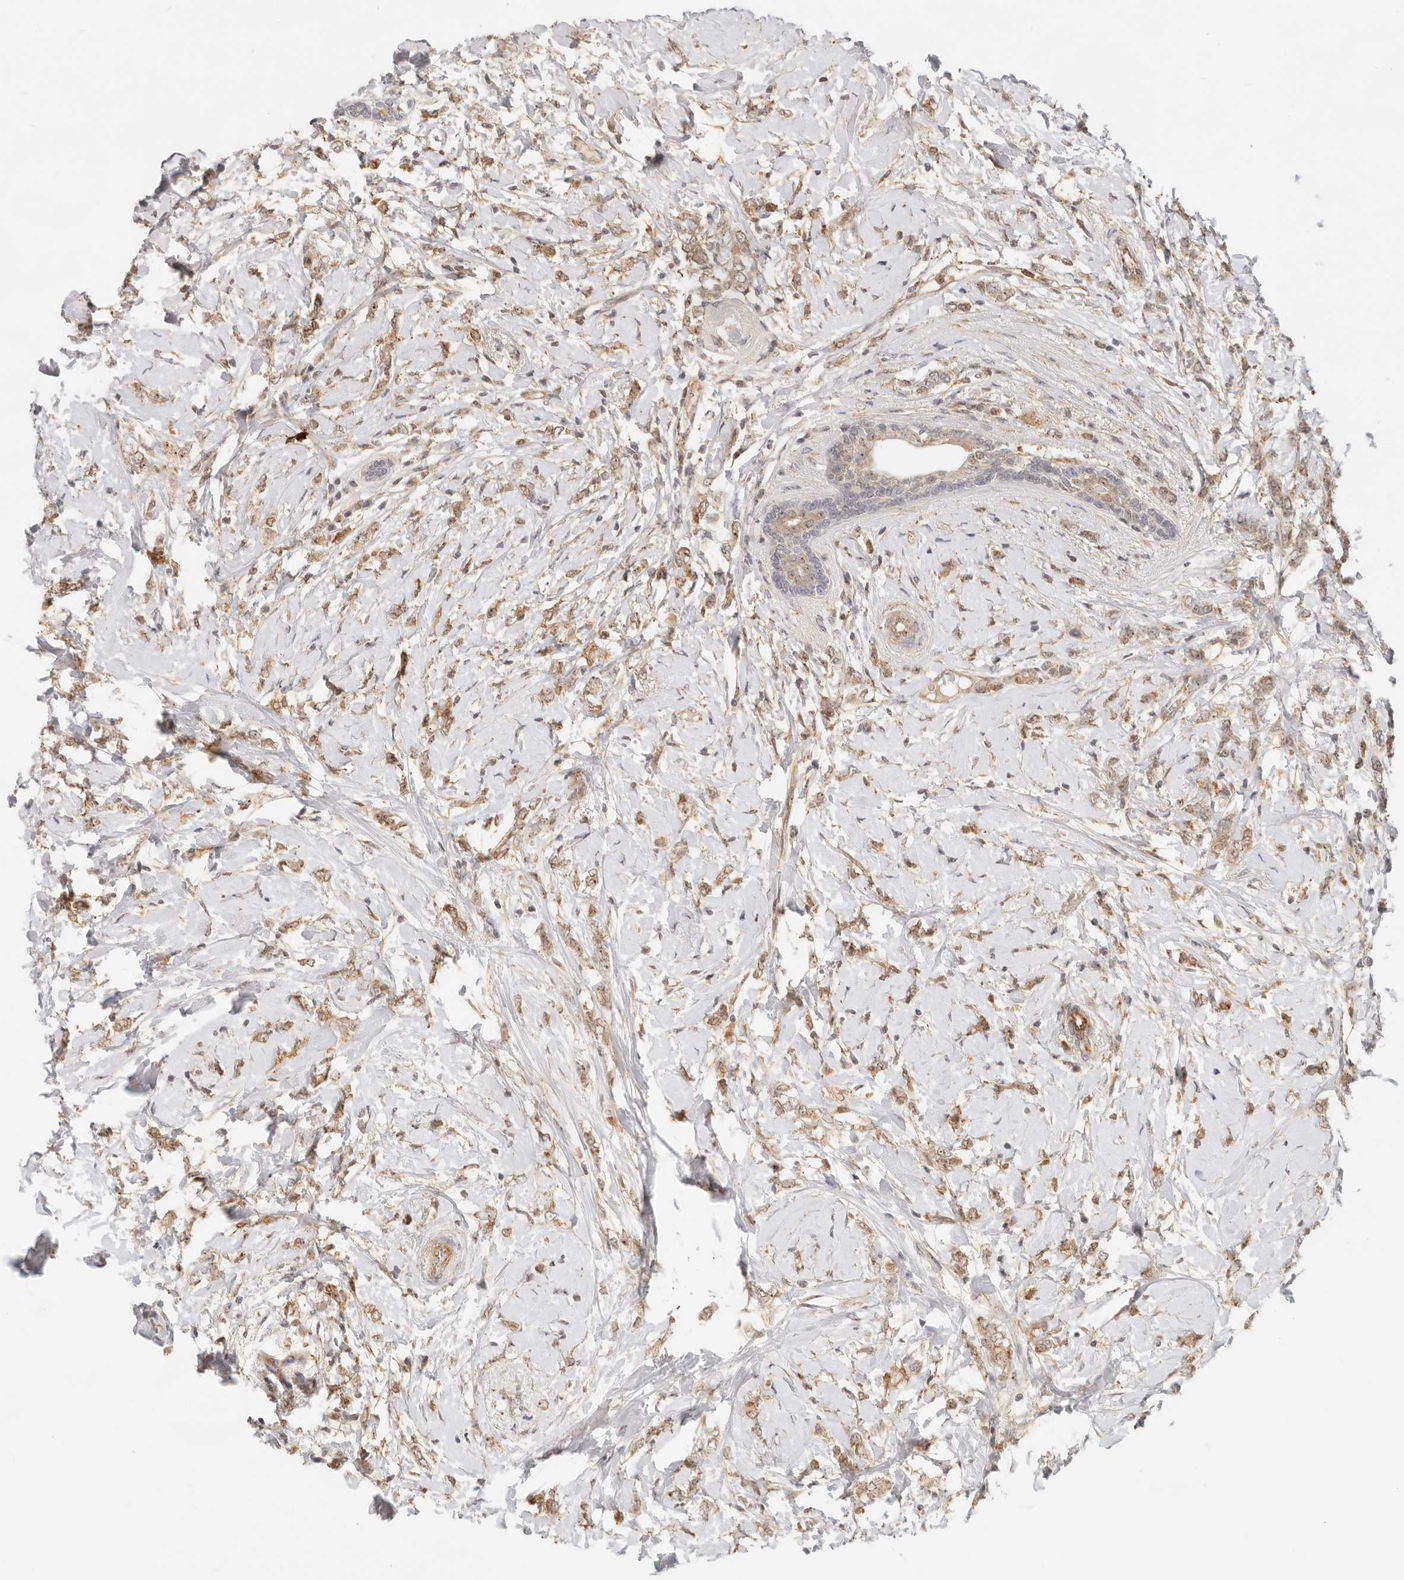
{"staining": {"intensity": "moderate", "quantity": ">75%", "location": "cytoplasmic/membranous,nuclear"}, "tissue": "breast cancer", "cell_type": "Tumor cells", "image_type": "cancer", "snomed": [{"axis": "morphology", "description": "Normal tissue, NOS"}, {"axis": "morphology", "description": "Lobular carcinoma"}, {"axis": "topography", "description": "Breast"}], "caption": "Lobular carcinoma (breast) tissue shows moderate cytoplasmic/membranous and nuclear staining in about >75% of tumor cells (brown staining indicates protein expression, while blue staining denotes nuclei).", "gene": "HEXD", "patient": {"sex": "female", "age": 47}}